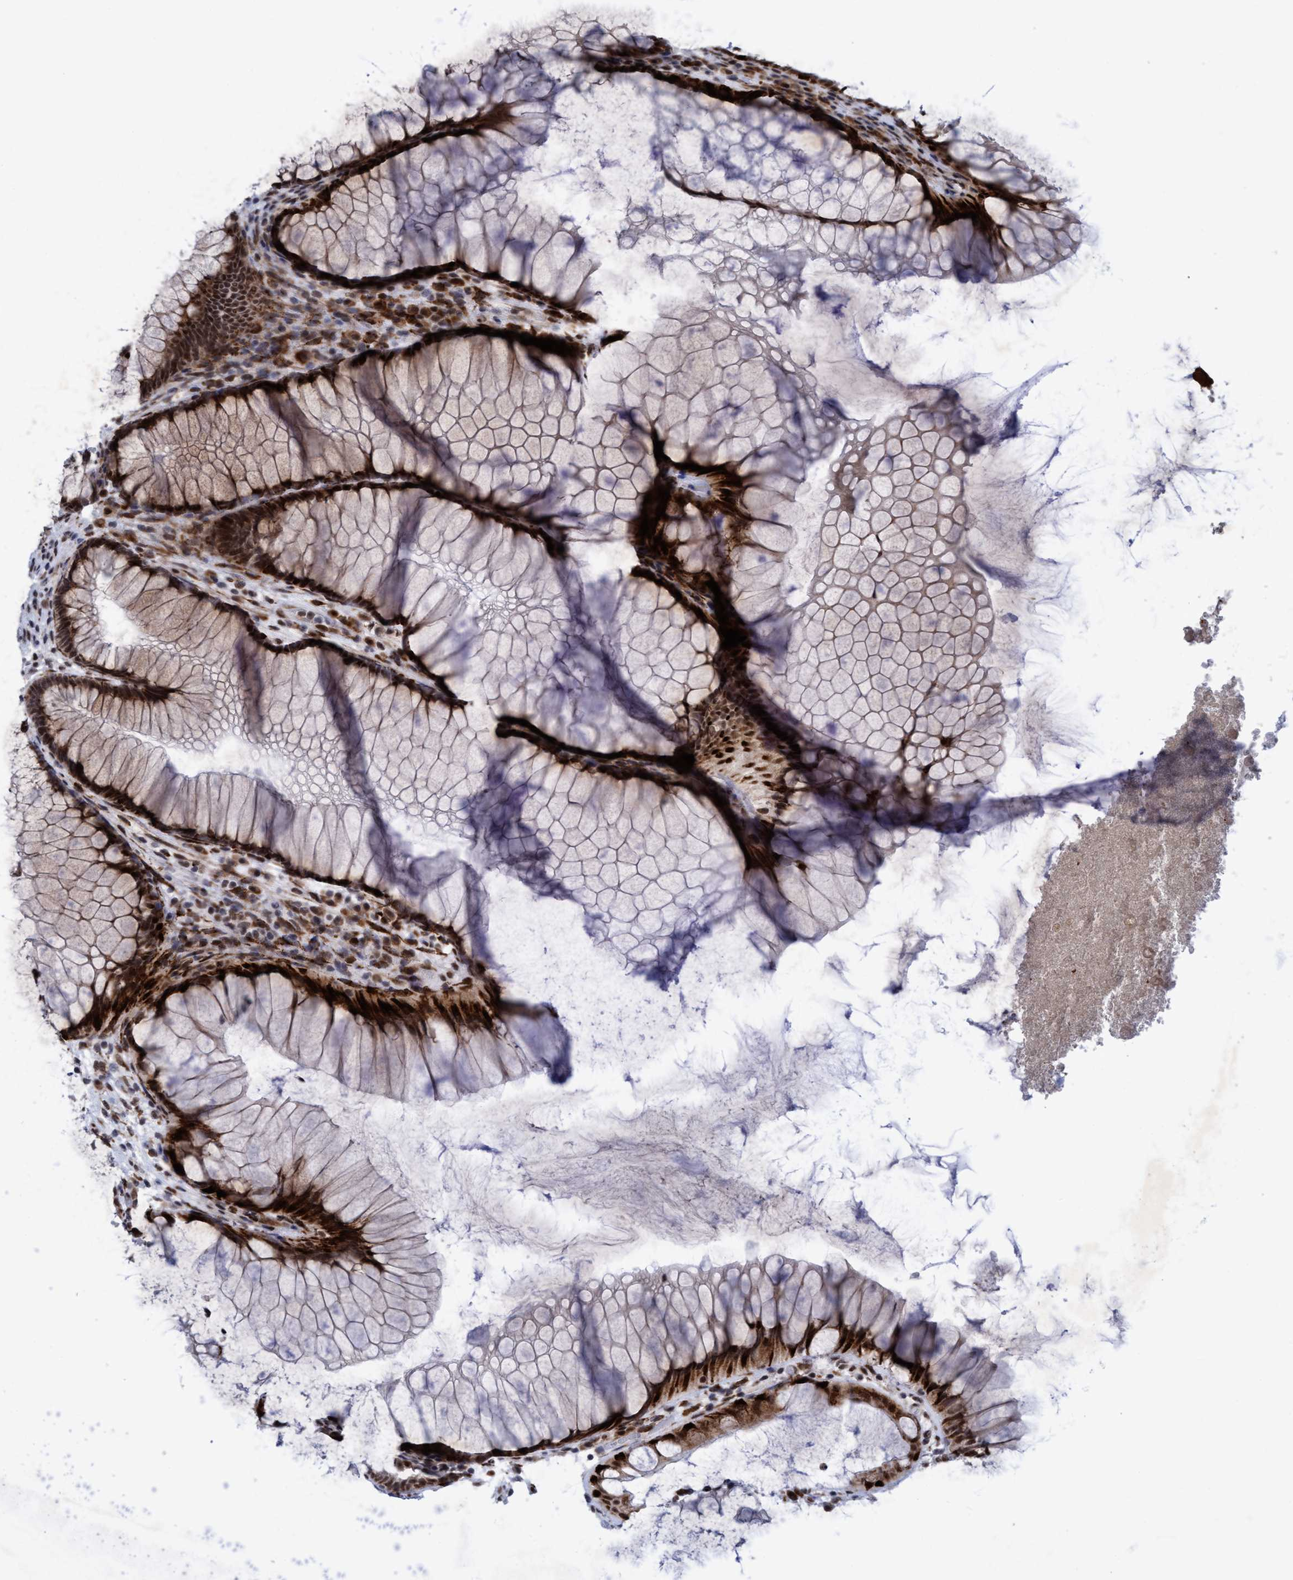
{"staining": {"intensity": "strong", "quantity": ">75%", "location": "cytoplasmic/membranous,nuclear"}, "tissue": "rectum", "cell_type": "Glandular cells", "image_type": "normal", "snomed": [{"axis": "morphology", "description": "Normal tissue, NOS"}, {"axis": "topography", "description": "Rectum"}], "caption": "Rectum stained for a protein (brown) displays strong cytoplasmic/membranous,nuclear positive staining in approximately >75% of glandular cells.", "gene": "GLT6D1", "patient": {"sex": "male", "age": 51}}